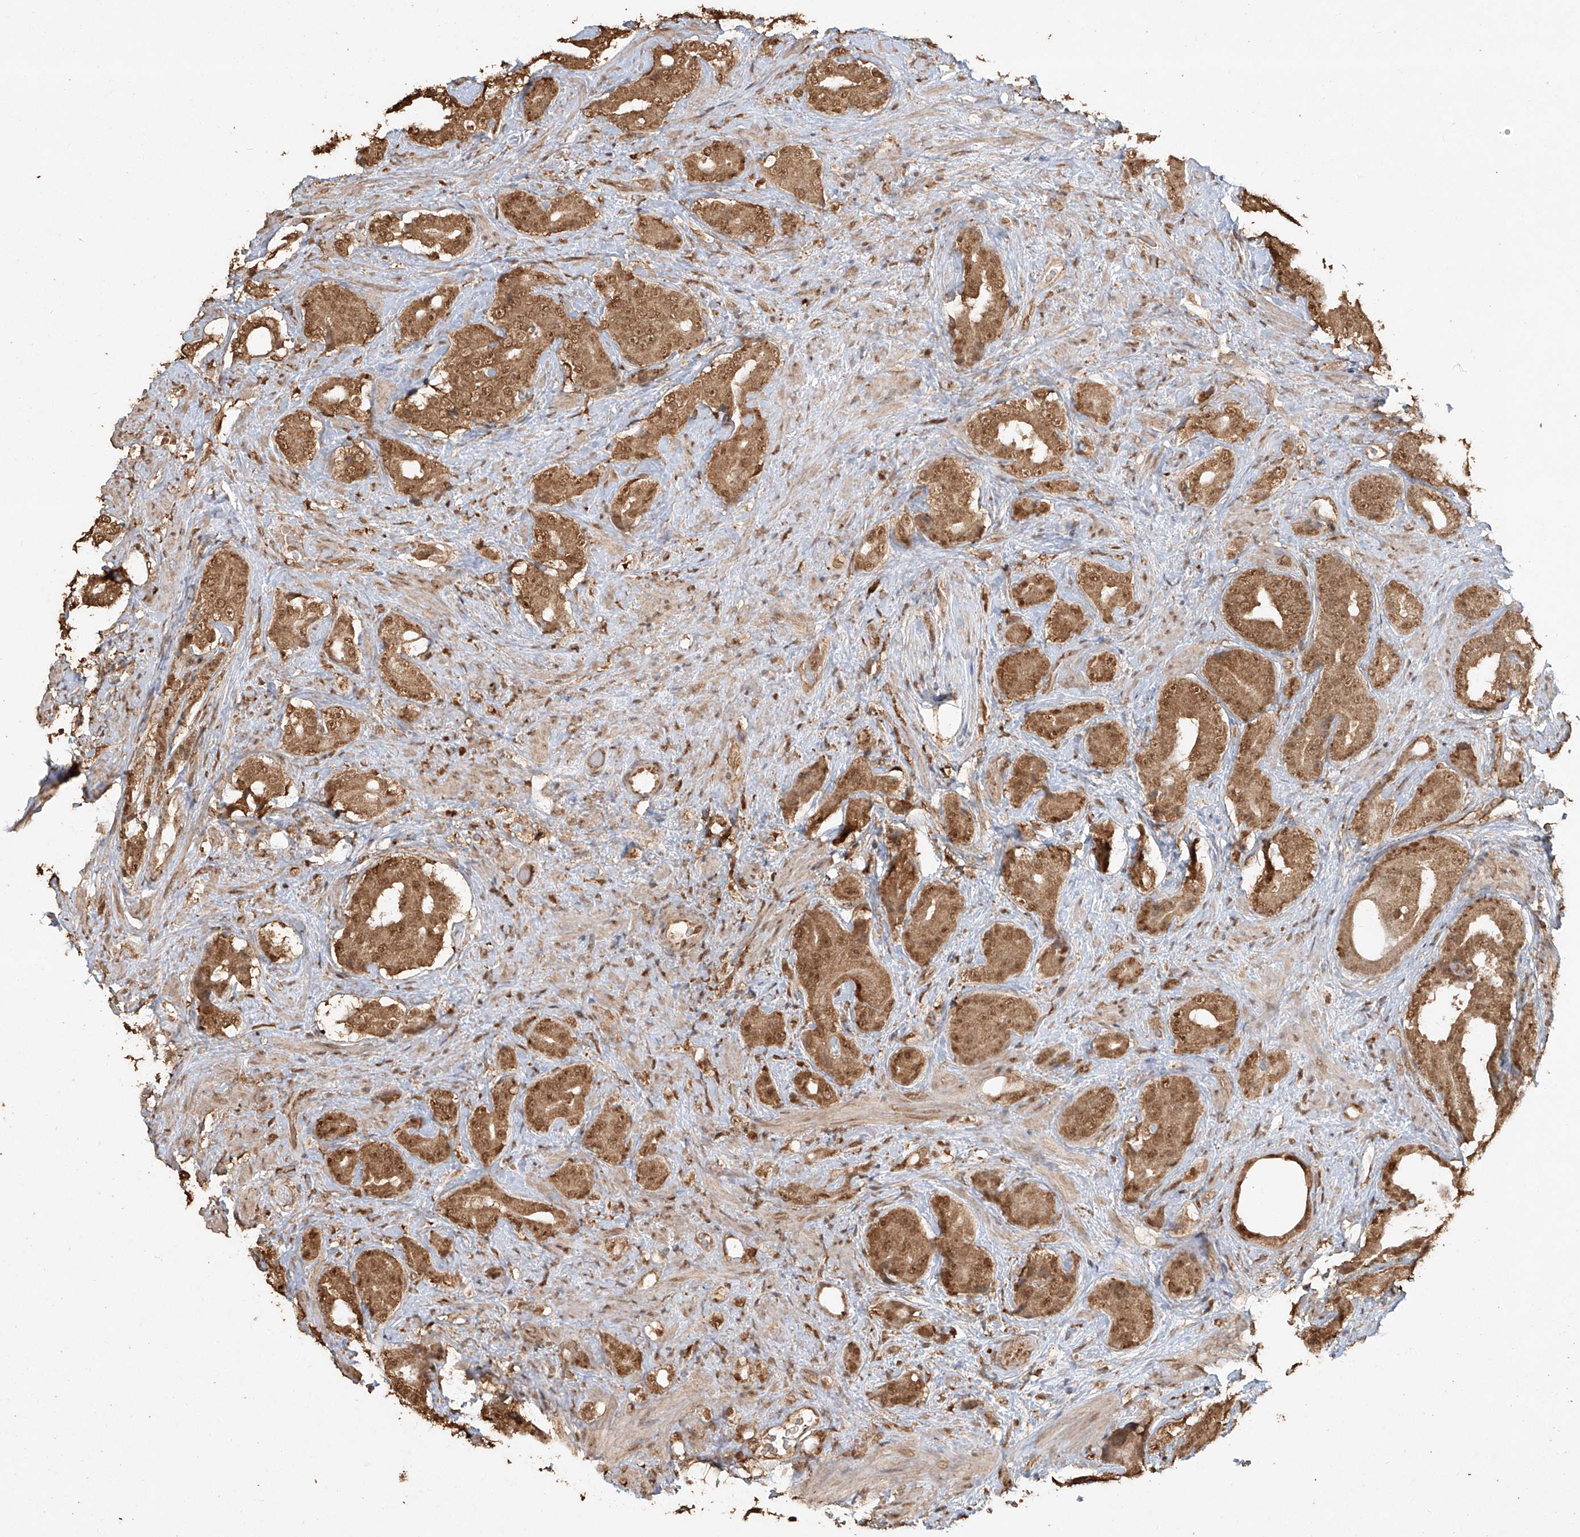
{"staining": {"intensity": "moderate", "quantity": ">75%", "location": "cytoplasmic/membranous,nuclear"}, "tissue": "prostate cancer", "cell_type": "Tumor cells", "image_type": "cancer", "snomed": [{"axis": "morphology", "description": "Adenocarcinoma, High grade"}, {"axis": "topography", "description": "Prostate"}], "caption": "There is medium levels of moderate cytoplasmic/membranous and nuclear expression in tumor cells of prostate high-grade adenocarcinoma, as demonstrated by immunohistochemical staining (brown color).", "gene": "TIGAR", "patient": {"sex": "male", "age": 71}}